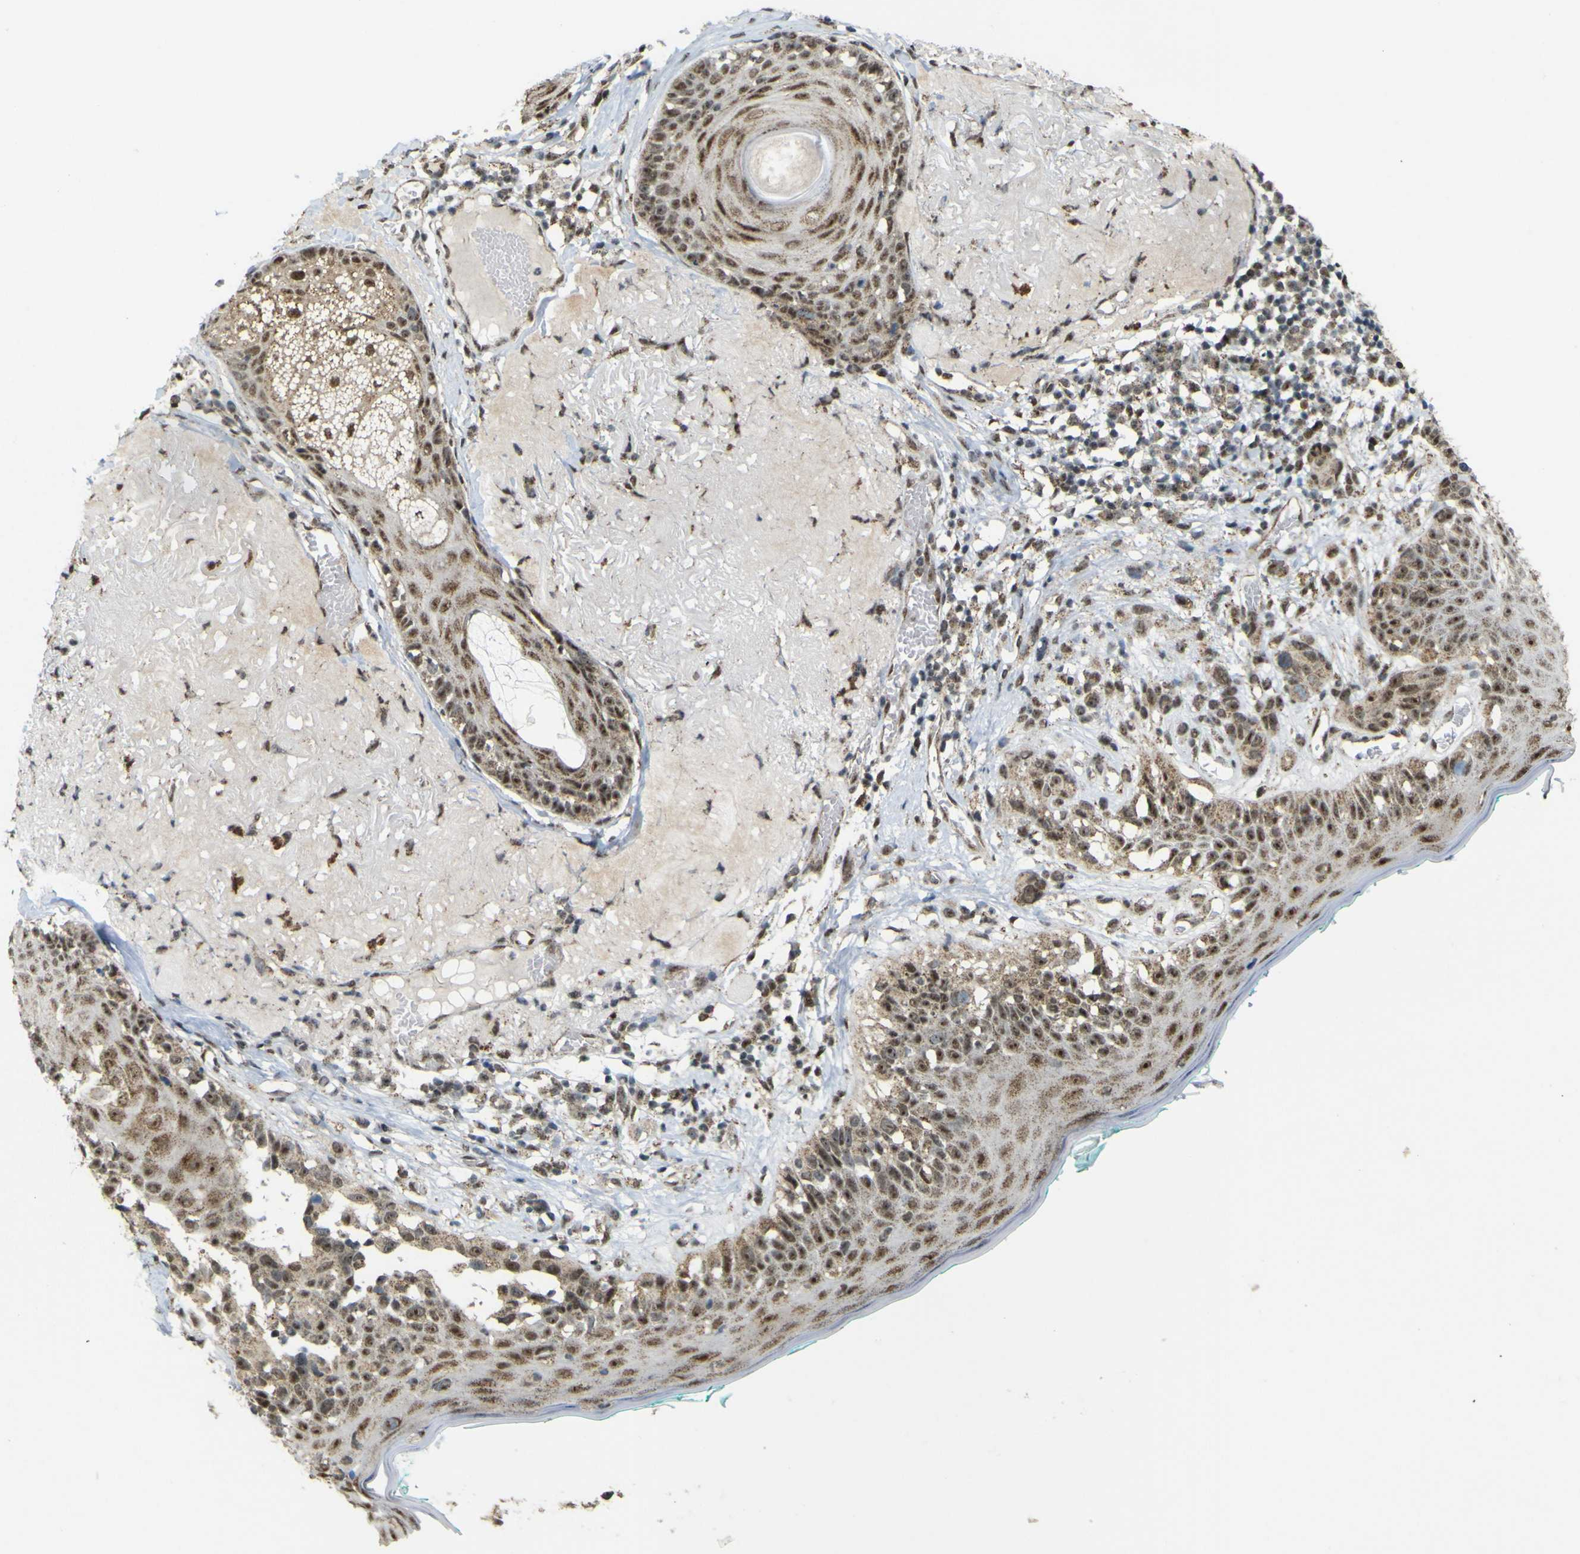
{"staining": {"intensity": "moderate", "quantity": ">75%", "location": "cytoplasmic/membranous,nuclear"}, "tissue": "melanoma", "cell_type": "Tumor cells", "image_type": "cancer", "snomed": [{"axis": "morphology", "description": "Malignant melanoma in situ"}, {"axis": "morphology", "description": "Malignant melanoma, NOS"}, {"axis": "topography", "description": "Skin"}], "caption": "Moderate cytoplasmic/membranous and nuclear protein positivity is appreciated in approximately >75% of tumor cells in melanoma.", "gene": "ACBD5", "patient": {"sex": "female", "age": 88}}